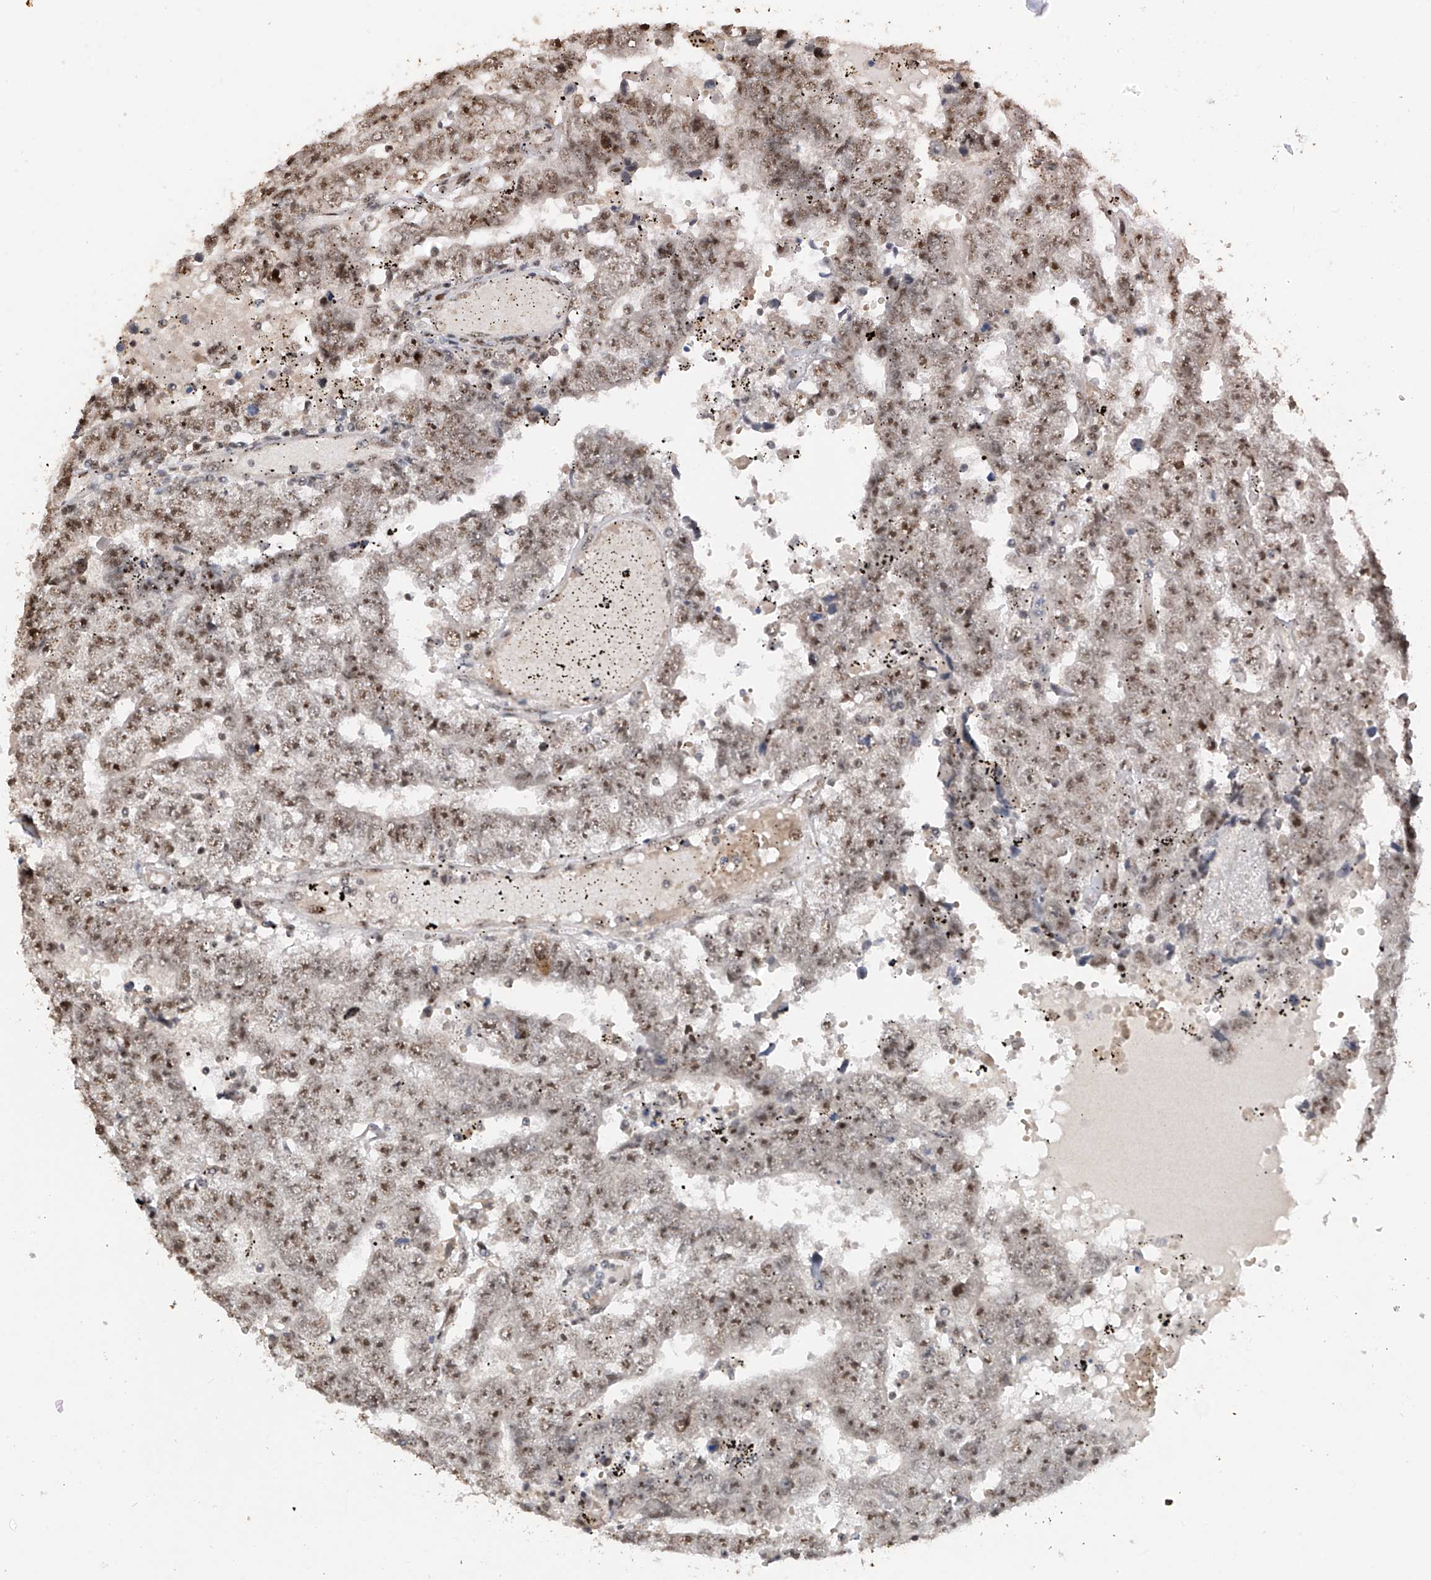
{"staining": {"intensity": "weak", "quantity": ">75%", "location": "nuclear"}, "tissue": "testis cancer", "cell_type": "Tumor cells", "image_type": "cancer", "snomed": [{"axis": "morphology", "description": "Carcinoma, Embryonal, NOS"}, {"axis": "topography", "description": "Testis"}], "caption": "The image reveals a brown stain indicating the presence of a protein in the nuclear of tumor cells in embryonal carcinoma (testis).", "gene": "C1orf131", "patient": {"sex": "male", "age": 25}}